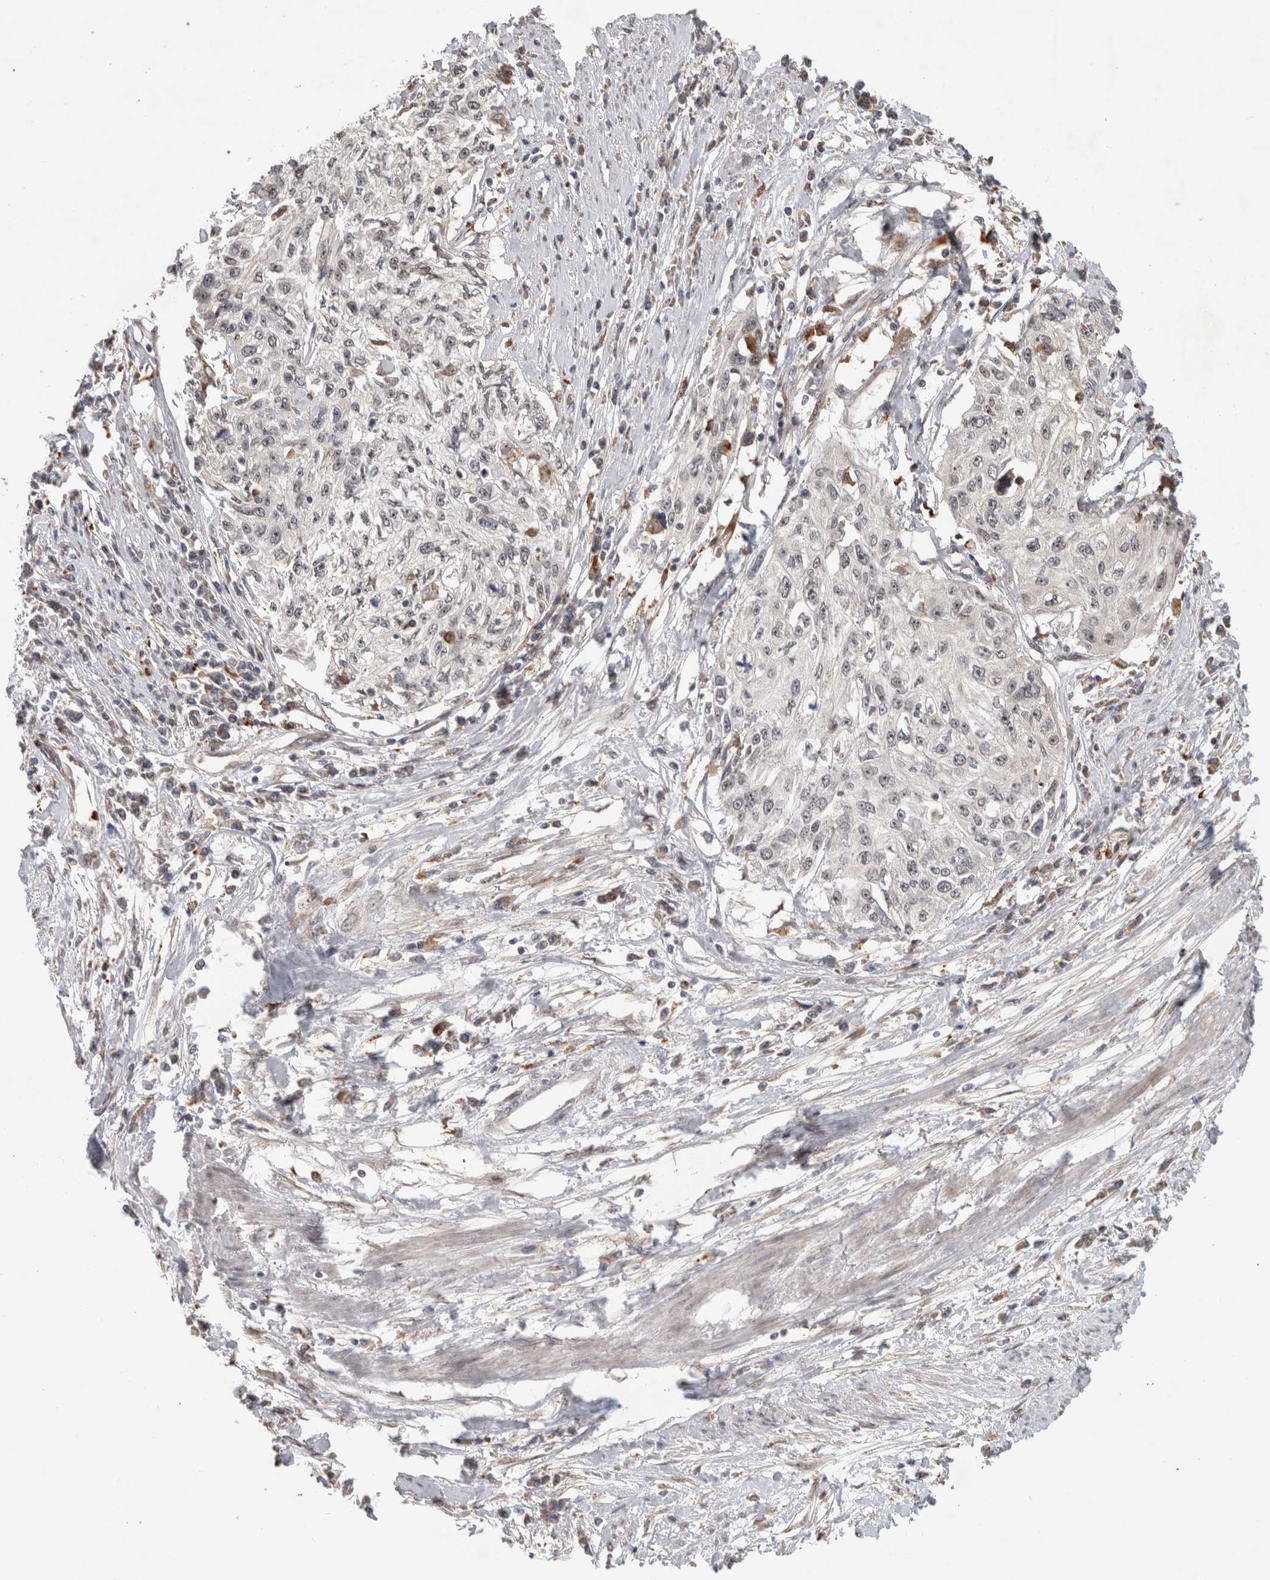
{"staining": {"intensity": "negative", "quantity": "none", "location": "none"}, "tissue": "cervical cancer", "cell_type": "Tumor cells", "image_type": "cancer", "snomed": [{"axis": "morphology", "description": "Squamous cell carcinoma, NOS"}, {"axis": "topography", "description": "Cervix"}], "caption": "The immunohistochemistry (IHC) image has no significant staining in tumor cells of cervical squamous cell carcinoma tissue. (DAB immunohistochemistry (IHC) with hematoxylin counter stain).", "gene": "NAB2", "patient": {"sex": "female", "age": 57}}